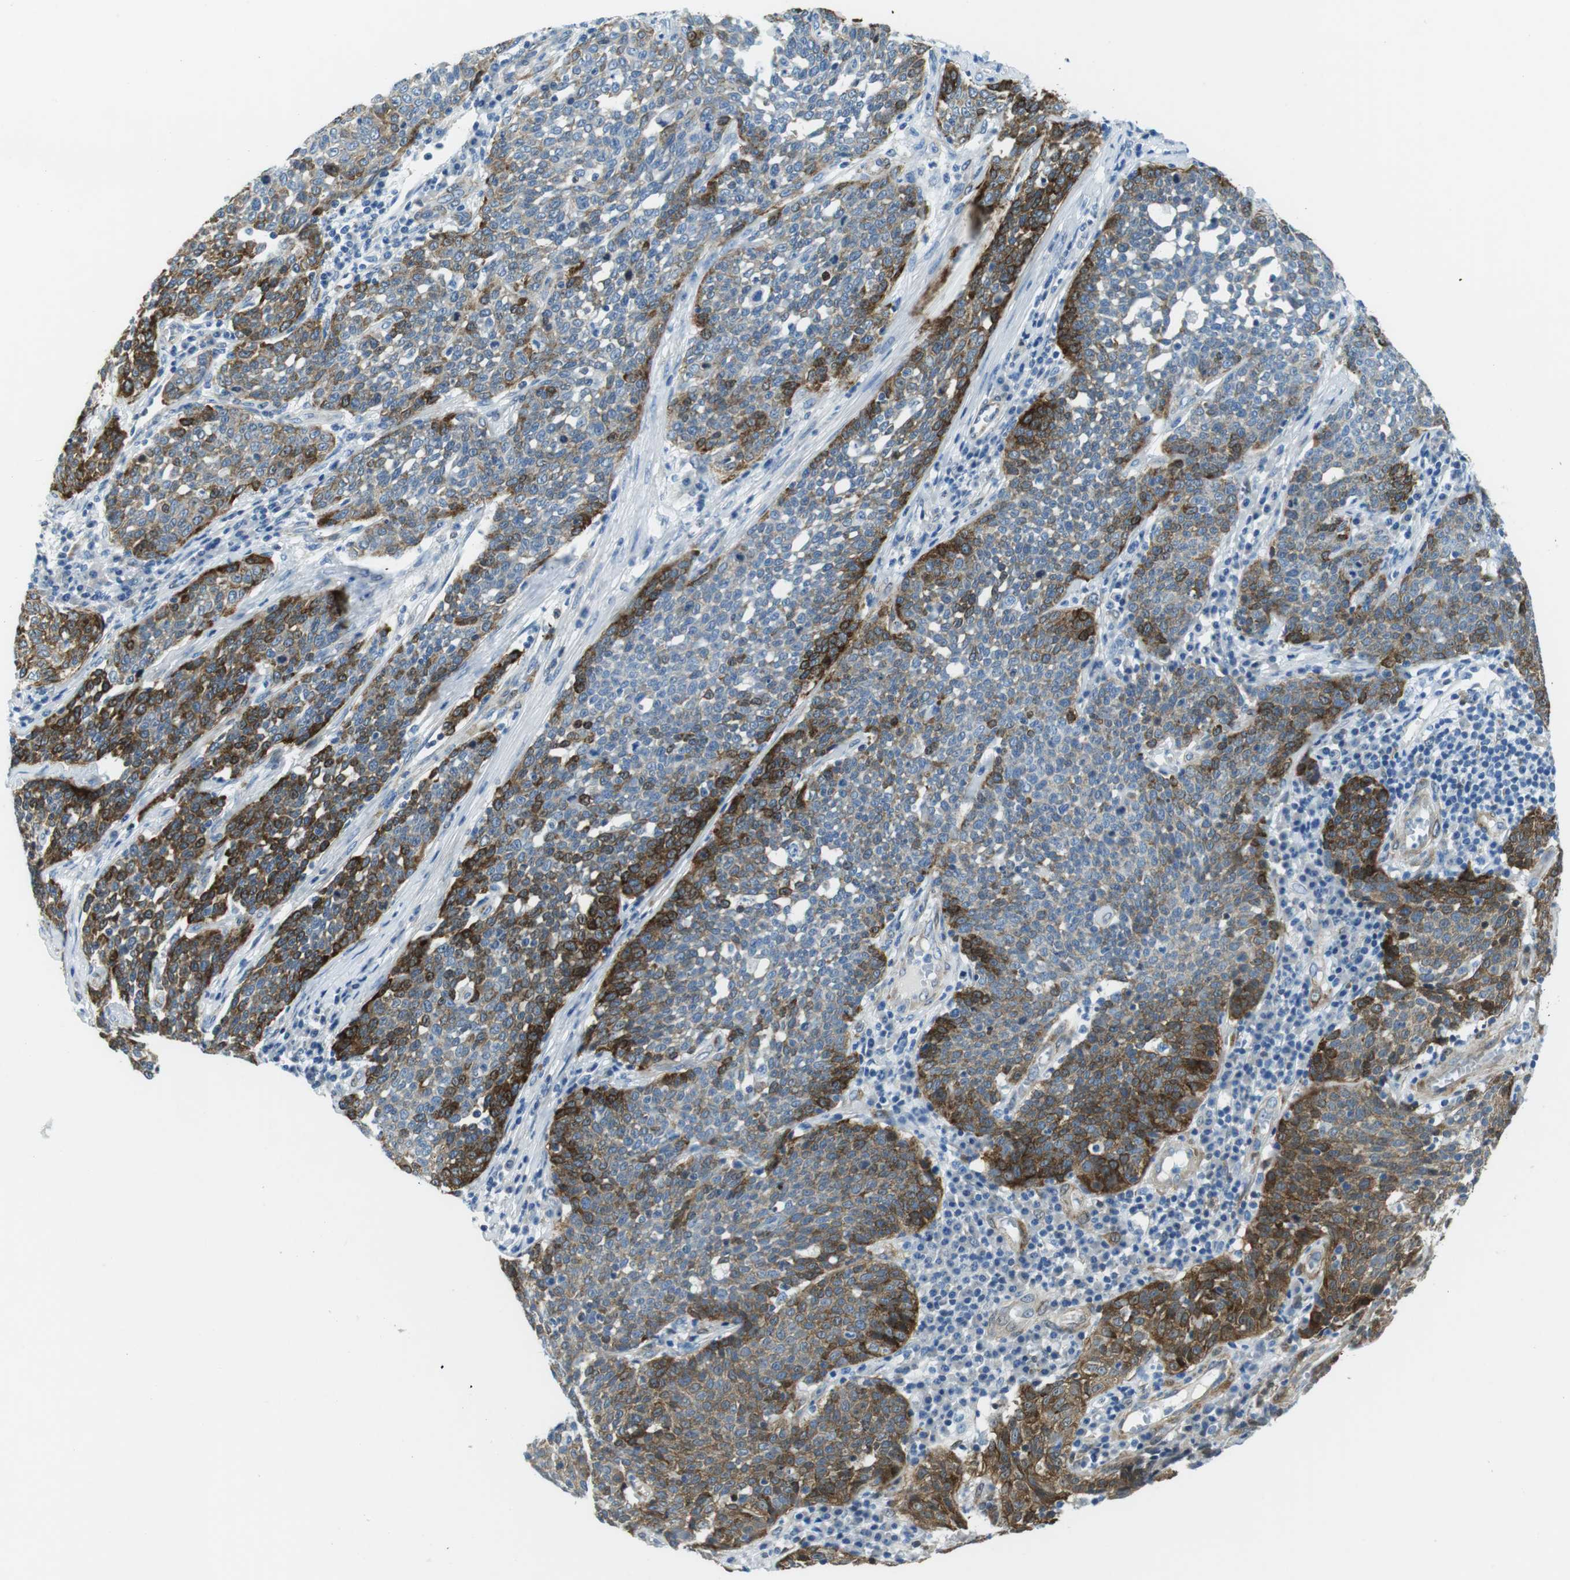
{"staining": {"intensity": "strong", "quantity": "25%-75%", "location": "cytoplasmic/membranous"}, "tissue": "cervical cancer", "cell_type": "Tumor cells", "image_type": "cancer", "snomed": [{"axis": "morphology", "description": "Squamous cell carcinoma, NOS"}, {"axis": "topography", "description": "Cervix"}], "caption": "A high amount of strong cytoplasmic/membranous expression is identified in about 25%-75% of tumor cells in squamous cell carcinoma (cervical) tissue.", "gene": "PHLDA1", "patient": {"sex": "female", "age": 34}}